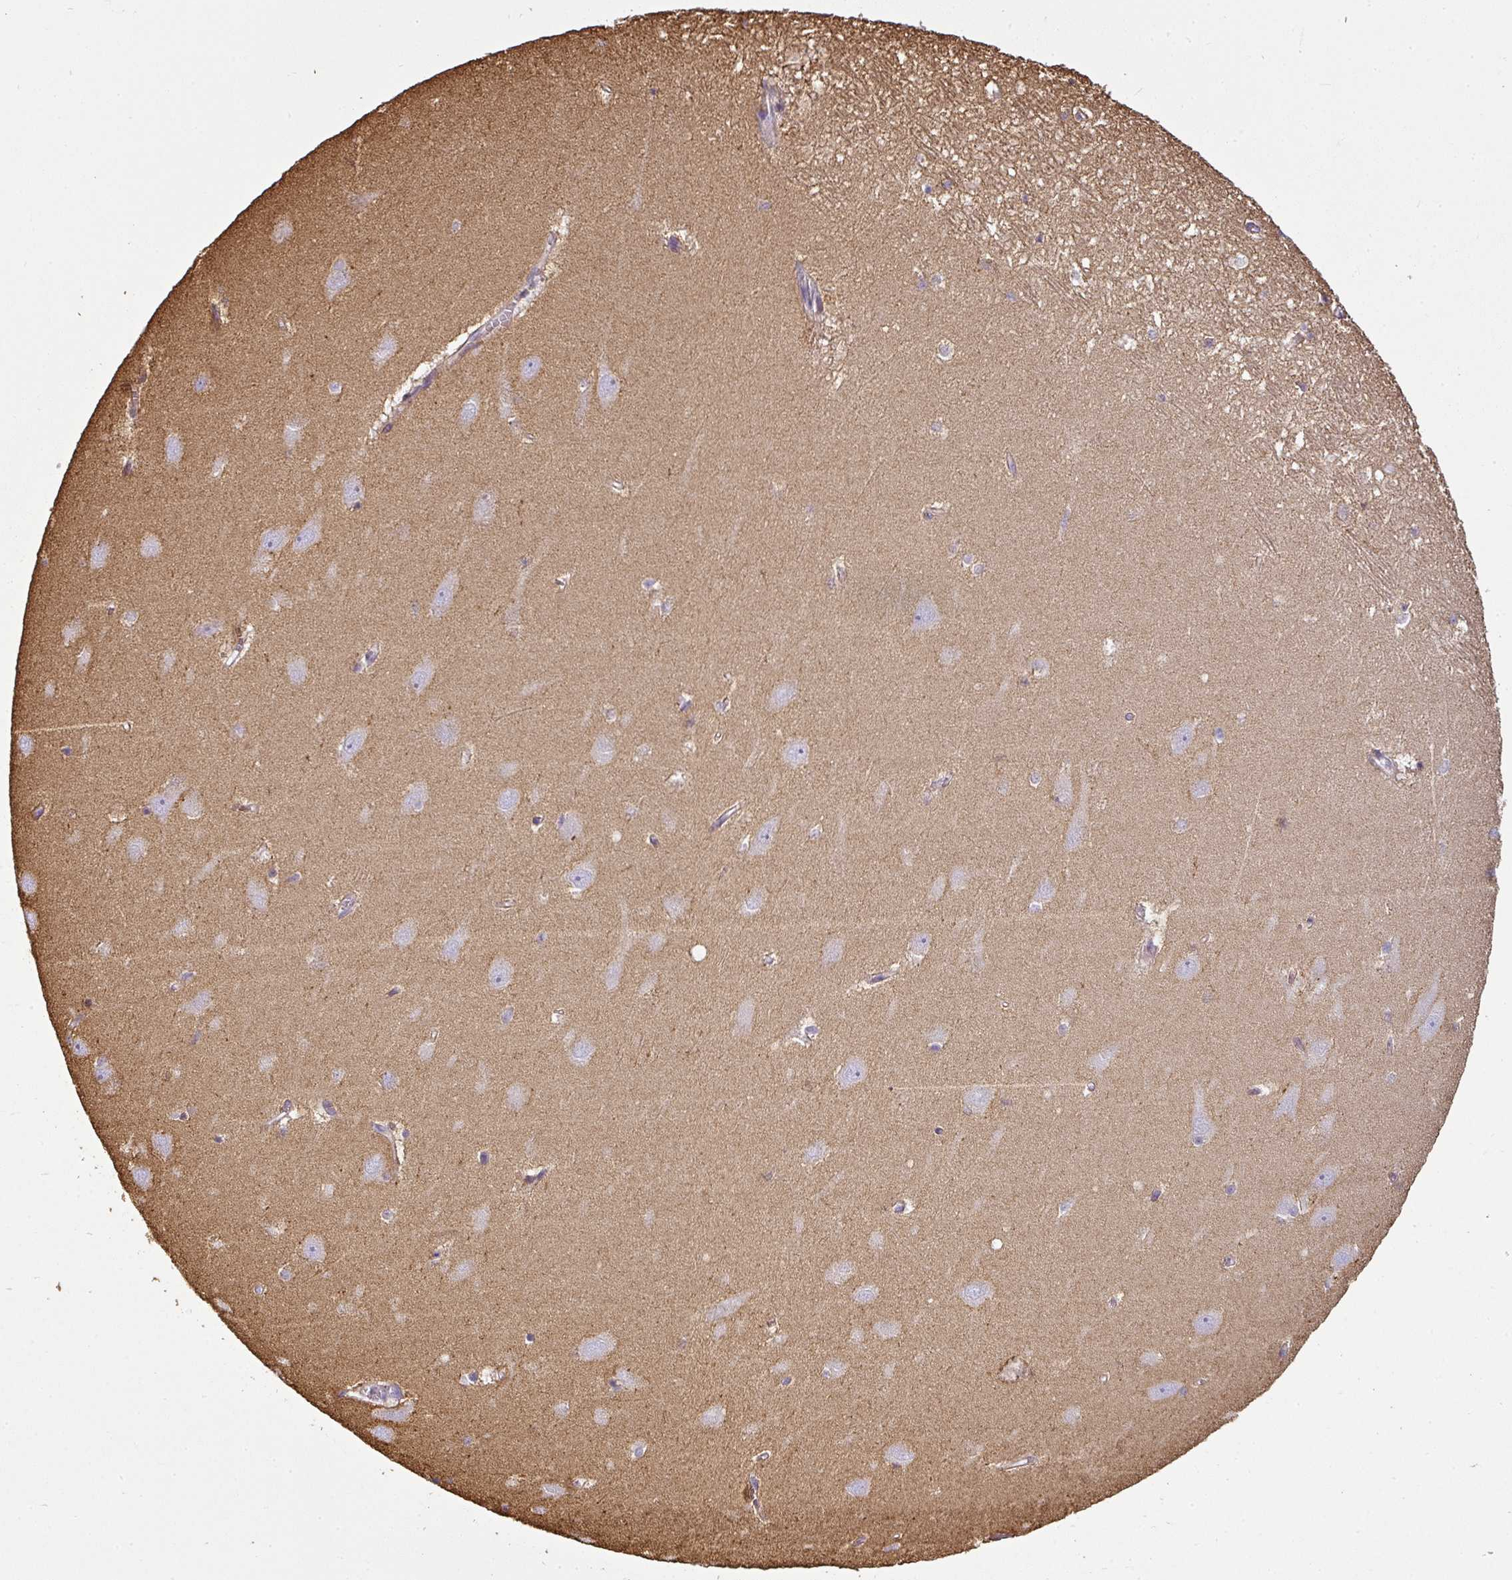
{"staining": {"intensity": "negative", "quantity": "none", "location": "none"}, "tissue": "hippocampus", "cell_type": "Glial cells", "image_type": "normal", "snomed": [{"axis": "morphology", "description": "Normal tissue, NOS"}, {"axis": "topography", "description": "Hippocampus"}], "caption": "IHC micrograph of unremarkable human hippocampus stained for a protein (brown), which shows no staining in glial cells. (IHC, brightfield microscopy, high magnification).", "gene": "ANKRD18A", "patient": {"sex": "female", "age": 64}}